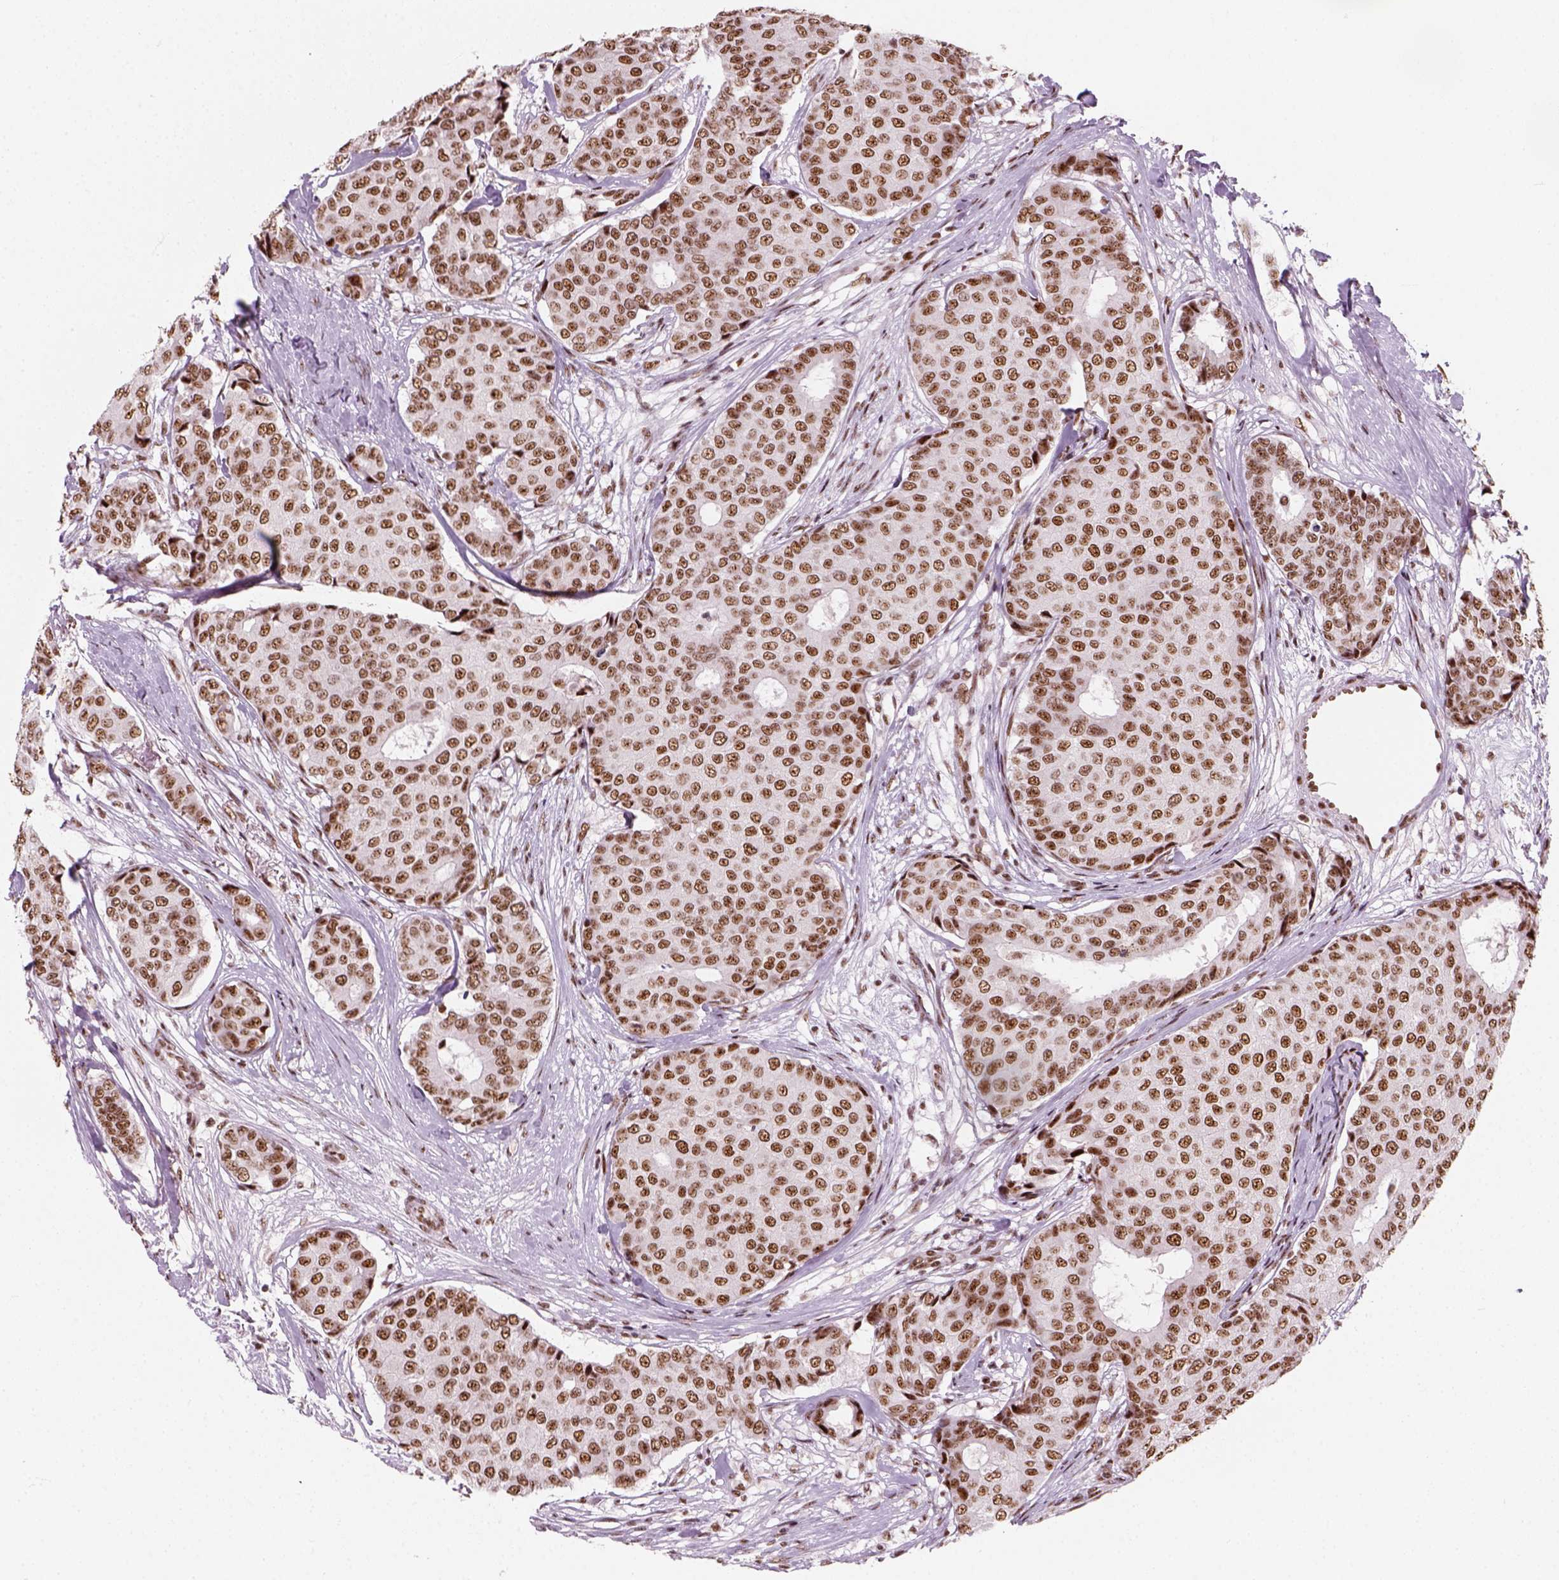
{"staining": {"intensity": "moderate", "quantity": ">75%", "location": "nuclear"}, "tissue": "breast cancer", "cell_type": "Tumor cells", "image_type": "cancer", "snomed": [{"axis": "morphology", "description": "Duct carcinoma"}, {"axis": "topography", "description": "Breast"}], "caption": "Protein positivity by immunohistochemistry (IHC) shows moderate nuclear expression in approximately >75% of tumor cells in breast infiltrating ductal carcinoma.", "gene": "GTF2F1", "patient": {"sex": "female", "age": 75}}